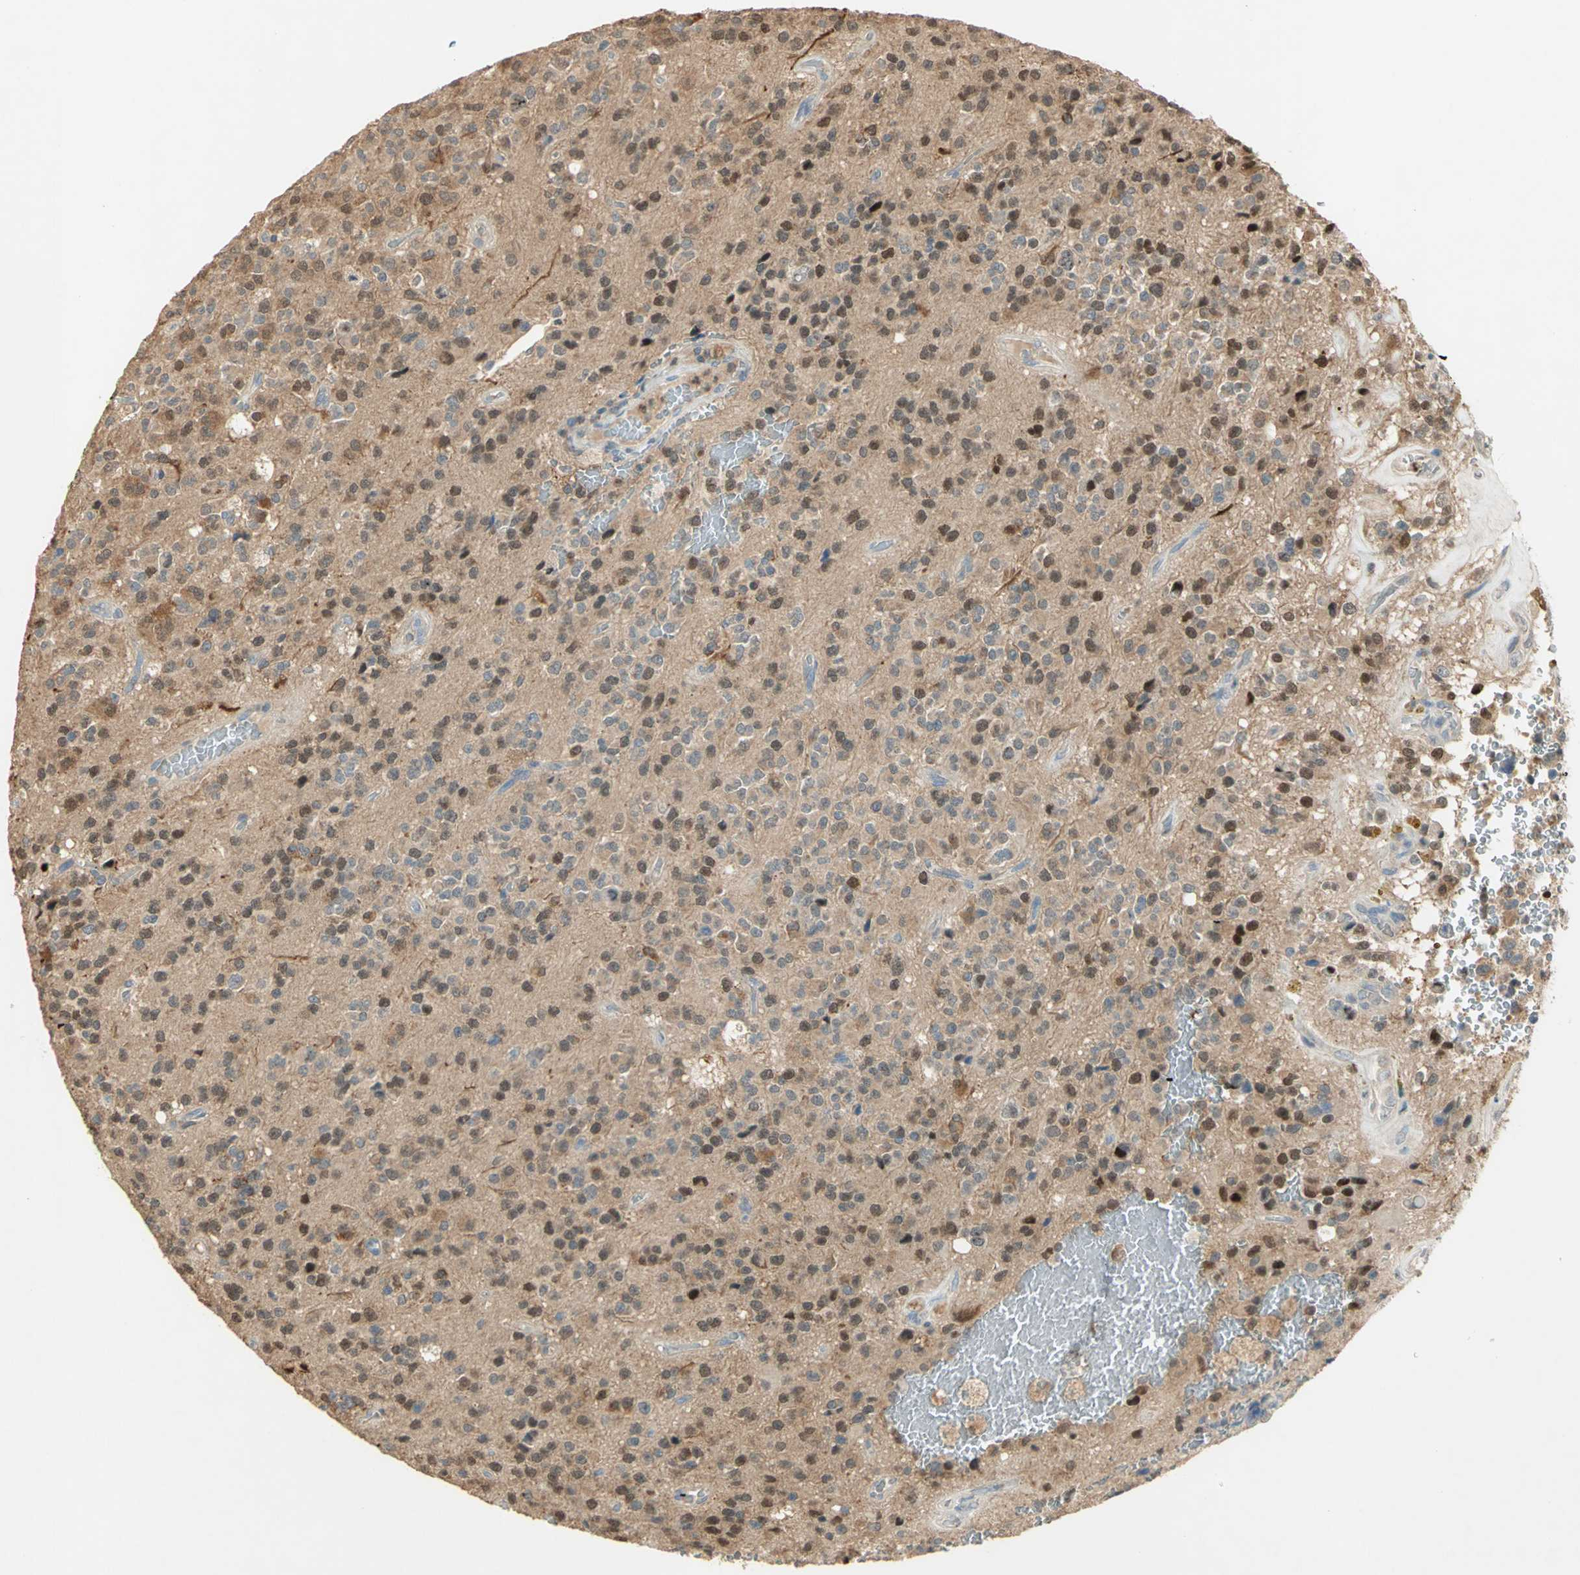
{"staining": {"intensity": "moderate", "quantity": "<25%", "location": "cytoplasmic/membranous,nuclear"}, "tissue": "glioma", "cell_type": "Tumor cells", "image_type": "cancer", "snomed": [{"axis": "morphology", "description": "Glioma, malignant, High grade"}, {"axis": "topography", "description": "pancreas cauda"}], "caption": "High-power microscopy captured an immunohistochemistry (IHC) photomicrograph of high-grade glioma (malignant), revealing moderate cytoplasmic/membranous and nuclear positivity in approximately <25% of tumor cells.", "gene": "BIRC2", "patient": {"sex": "male", "age": 60}}